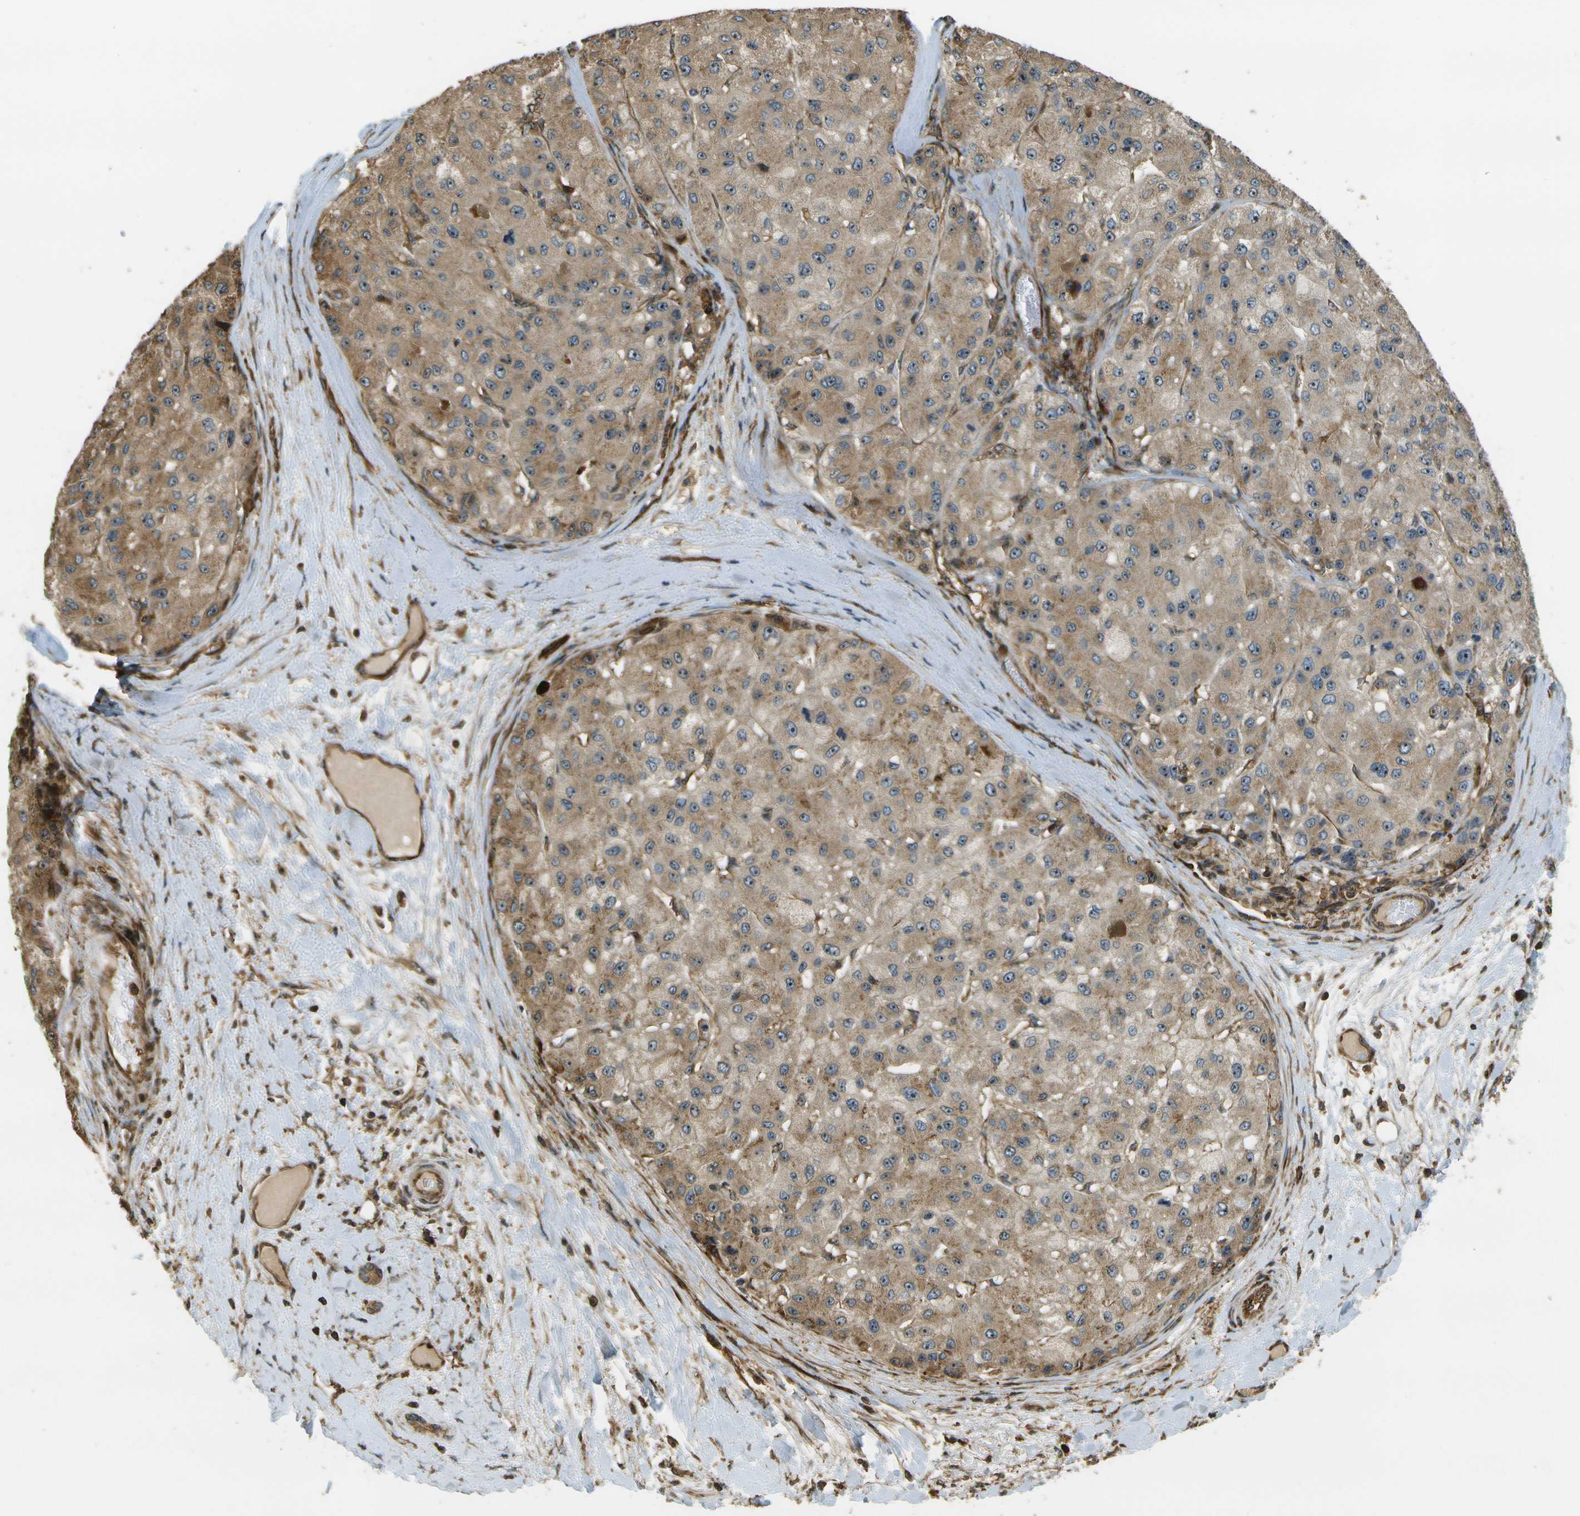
{"staining": {"intensity": "moderate", "quantity": ">75%", "location": "cytoplasmic/membranous,nuclear"}, "tissue": "liver cancer", "cell_type": "Tumor cells", "image_type": "cancer", "snomed": [{"axis": "morphology", "description": "Carcinoma, Hepatocellular, NOS"}, {"axis": "topography", "description": "Liver"}], "caption": "Approximately >75% of tumor cells in liver hepatocellular carcinoma exhibit moderate cytoplasmic/membranous and nuclear protein expression as visualized by brown immunohistochemical staining.", "gene": "LRP12", "patient": {"sex": "male", "age": 80}}